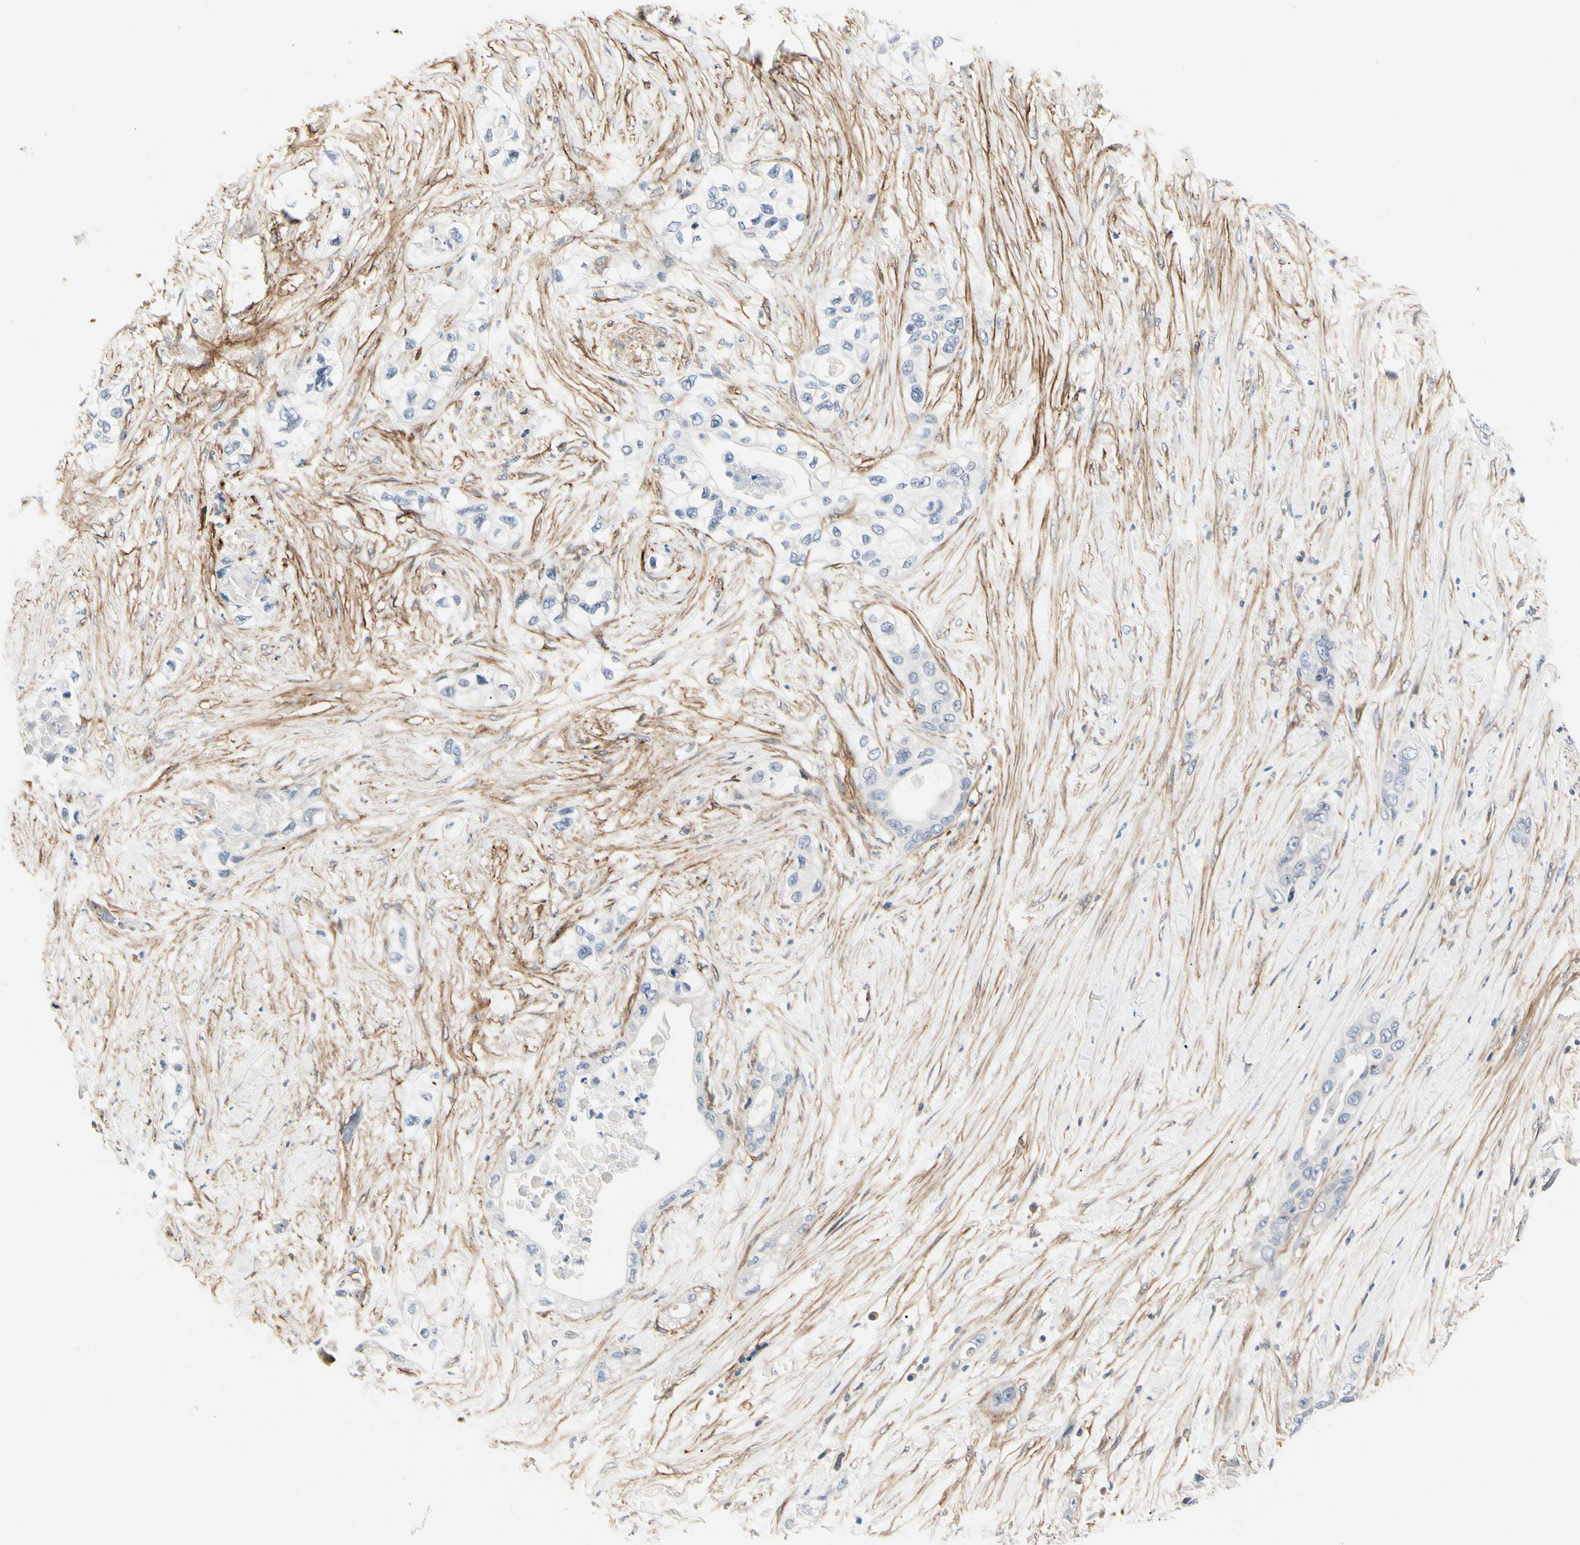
{"staining": {"intensity": "negative", "quantity": "none", "location": "none"}, "tissue": "pancreatic cancer", "cell_type": "Tumor cells", "image_type": "cancer", "snomed": [{"axis": "morphology", "description": "Adenocarcinoma, NOS"}, {"axis": "topography", "description": "Pancreas"}], "caption": "Immunohistochemical staining of pancreatic cancer displays no significant positivity in tumor cells.", "gene": "GGT5", "patient": {"sex": "female", "age": 70}}